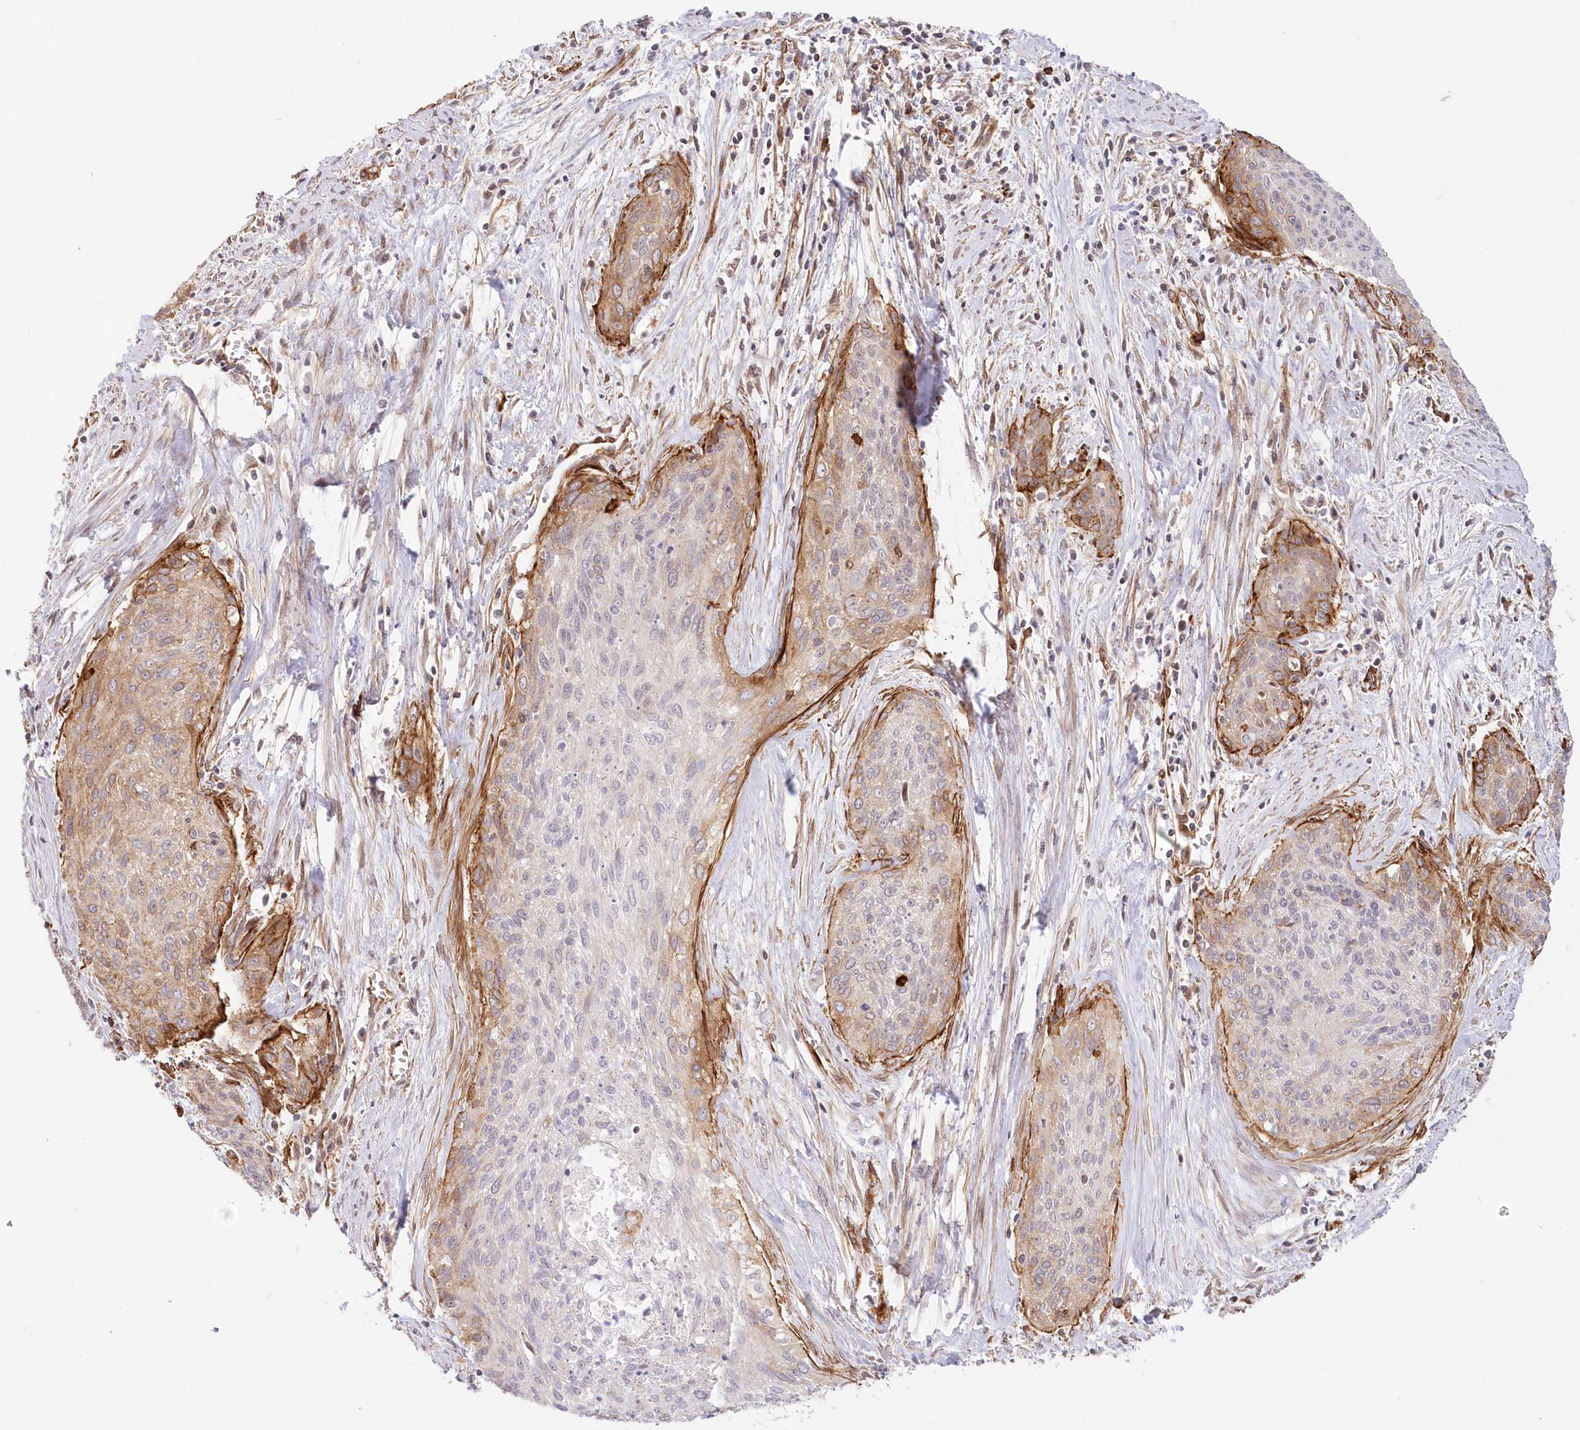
{"staining": {"intensity": "weak", "quantity": "<25%", "location": "cytoplasmic/membranous"}, "tissue": "cervical cancer", "cell_type": "Tumor cells", "image_type": "cancer", "snomed": [{"axis": "morphology", "description": "Squamous cell carcinoma, NOS"}, {"axis": "topography", "description": "Cervix"}], "caption": "There is no significant positivity in tumor cells of squamous cell carcinoma (cervical). (DAB immunohistochemistry, high magnification).", "gene": "AFAP1L2", "patient": {"sex": "female", "age": 55}}